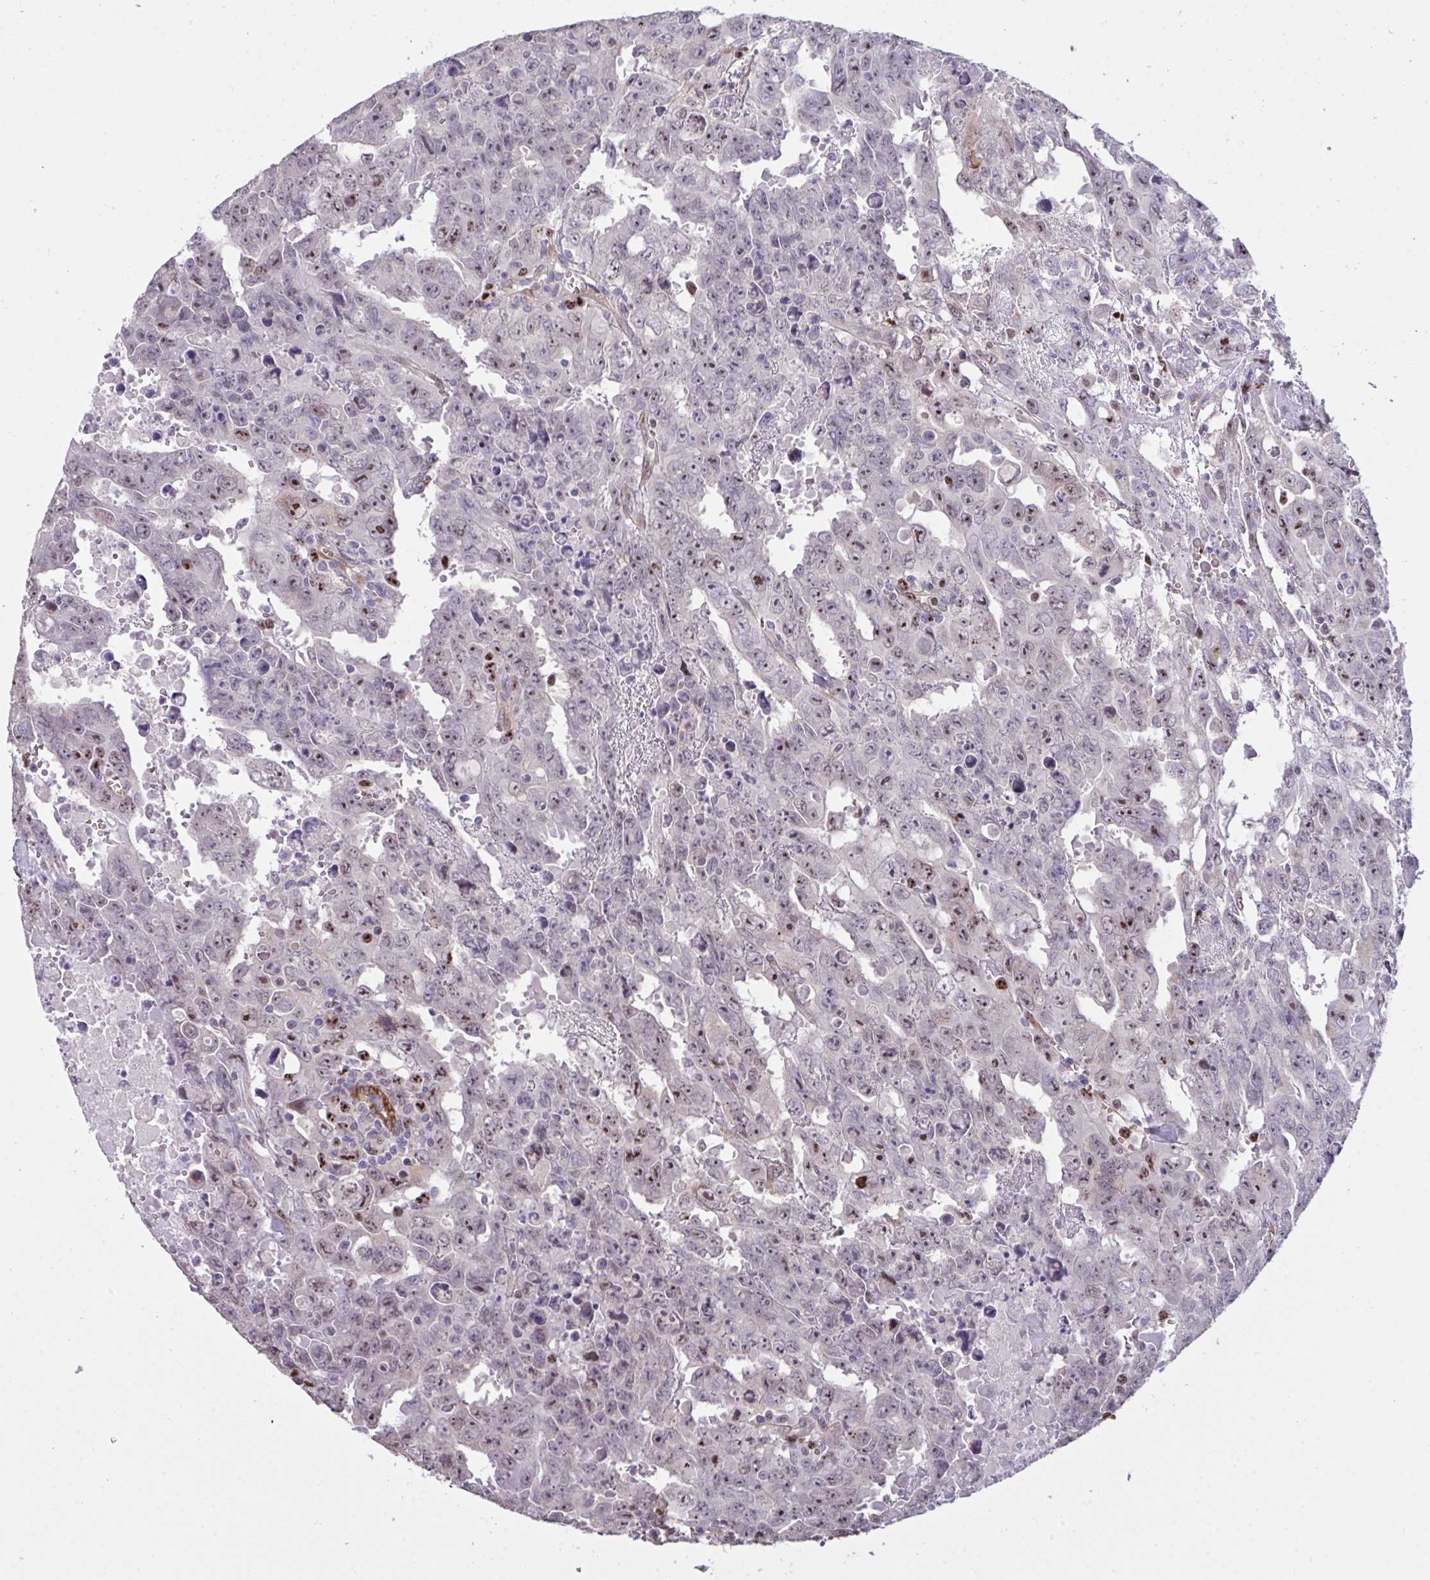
{"staining": {"intensity": "moderate", "quantity": "25%-75%", "location": "nuclear"}, "tissue": "testis cancer", "cell_type": "Tumor cells", "image_type": "cancer", "snomed": [{"axis": "morphology", "description": "Carcinoma, Embryonal, NOS"}, {"axis": "topography", "description": "Testis"}], "caption": "This is an image of immunohistochemistry (IHC) staining of testis embryonal carcinoma, which shows moderate positivity in the nuclear of tumor cells.", "gene": "SETD7", "patient": {"sex": "male", "age": 24}}